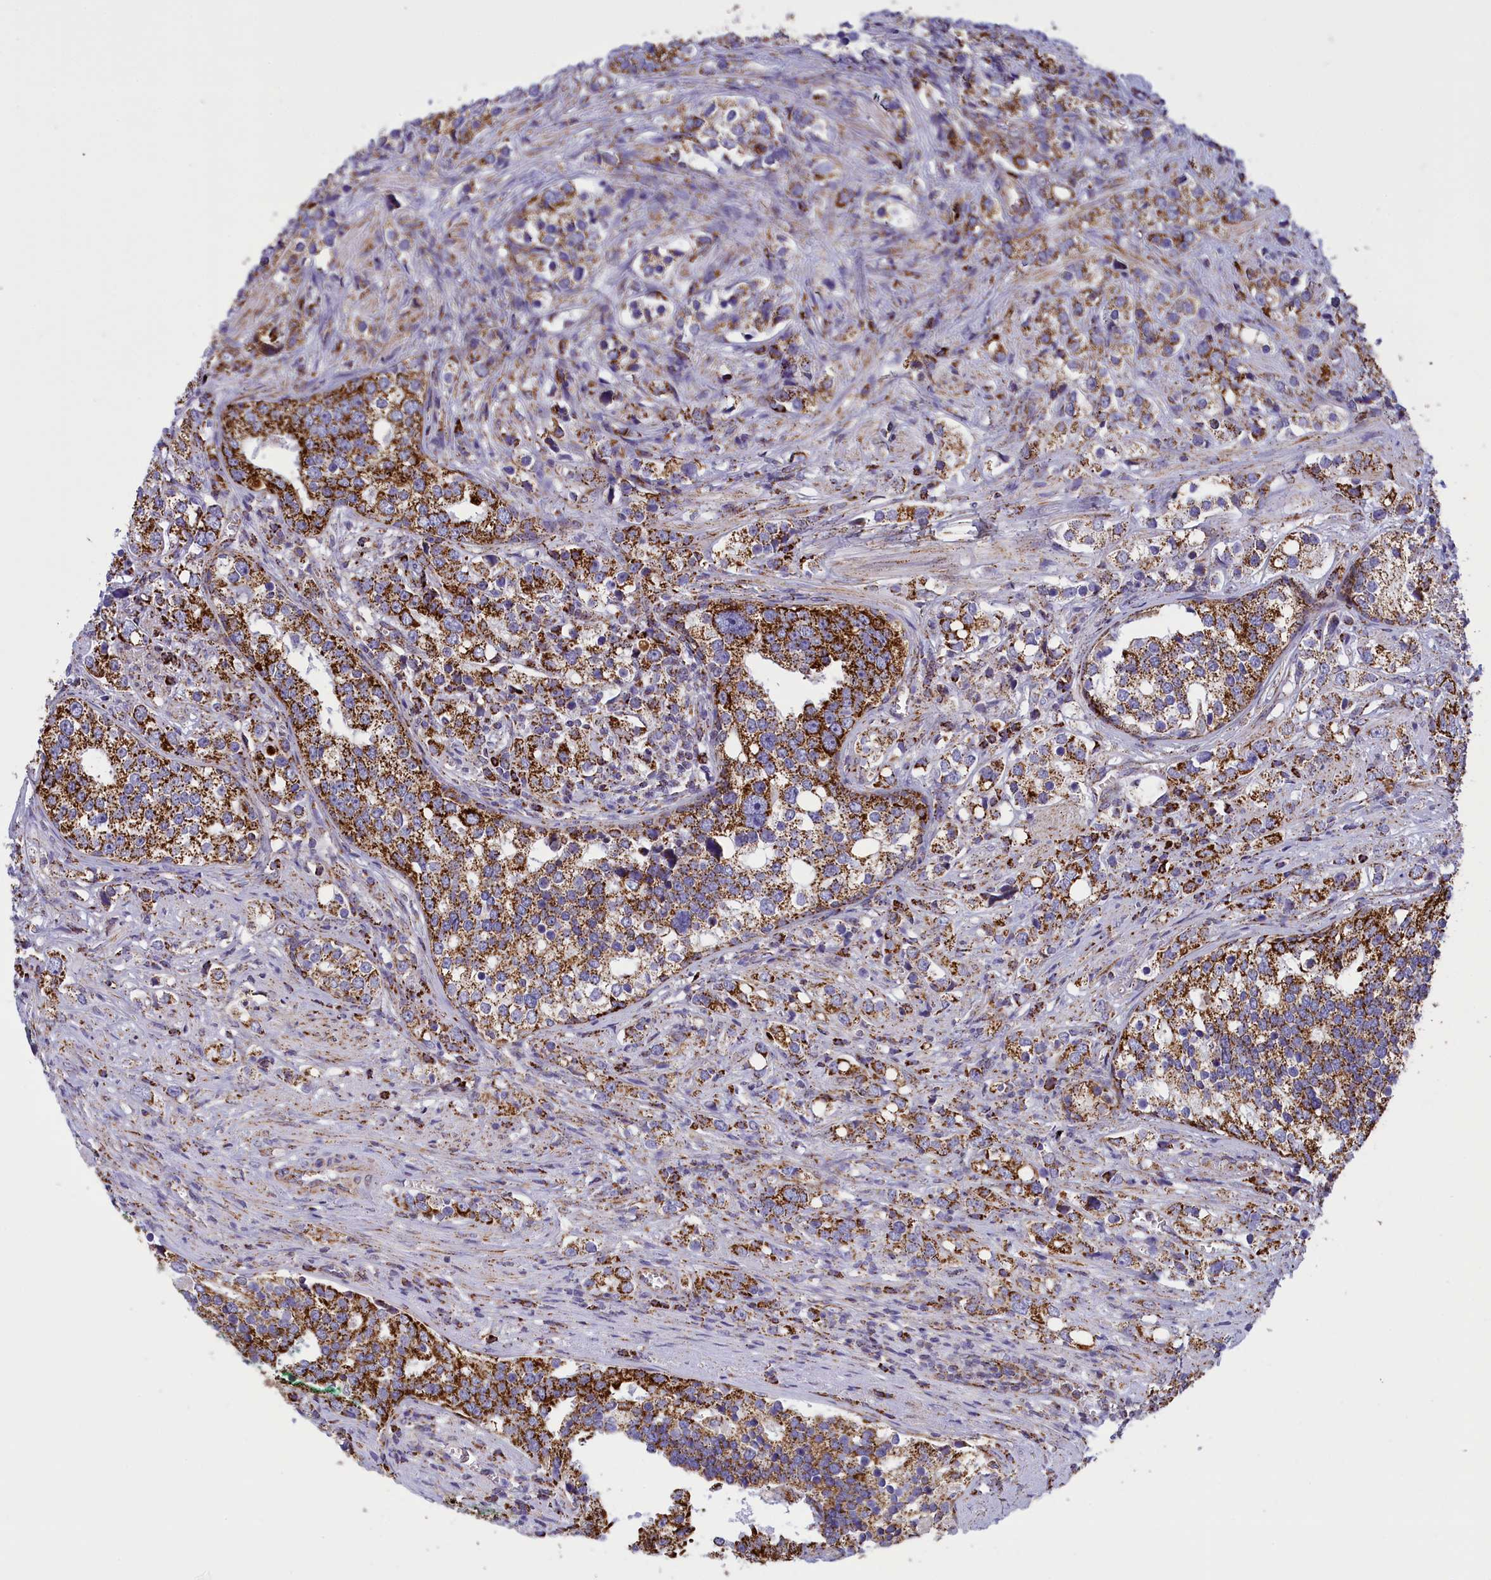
{"staining": {"intensity": "strong", "quantity": ">75%", "location": "cytoplasmic/membranous"}, "tissue": "prostate cancer", "cell_type": "Tumor cells", "image_type": "cancer", "snomed": [{"axis": "morphology", "description": "Adenocarcinoma, High grade"}, {"axis": "topography", "description": "Prostate"}], "caption": "Brown immunohistochemical staining in high-grade adenocarcinoma (prostate) exhibits strong cytoplasmic/membranous expression in approximately >75% of tumor cells. (DAB = brown stain, brightfield microscopy at high magnification).", "gene": "ISOC2", "patient": {"sex": "male", "age": 71}}